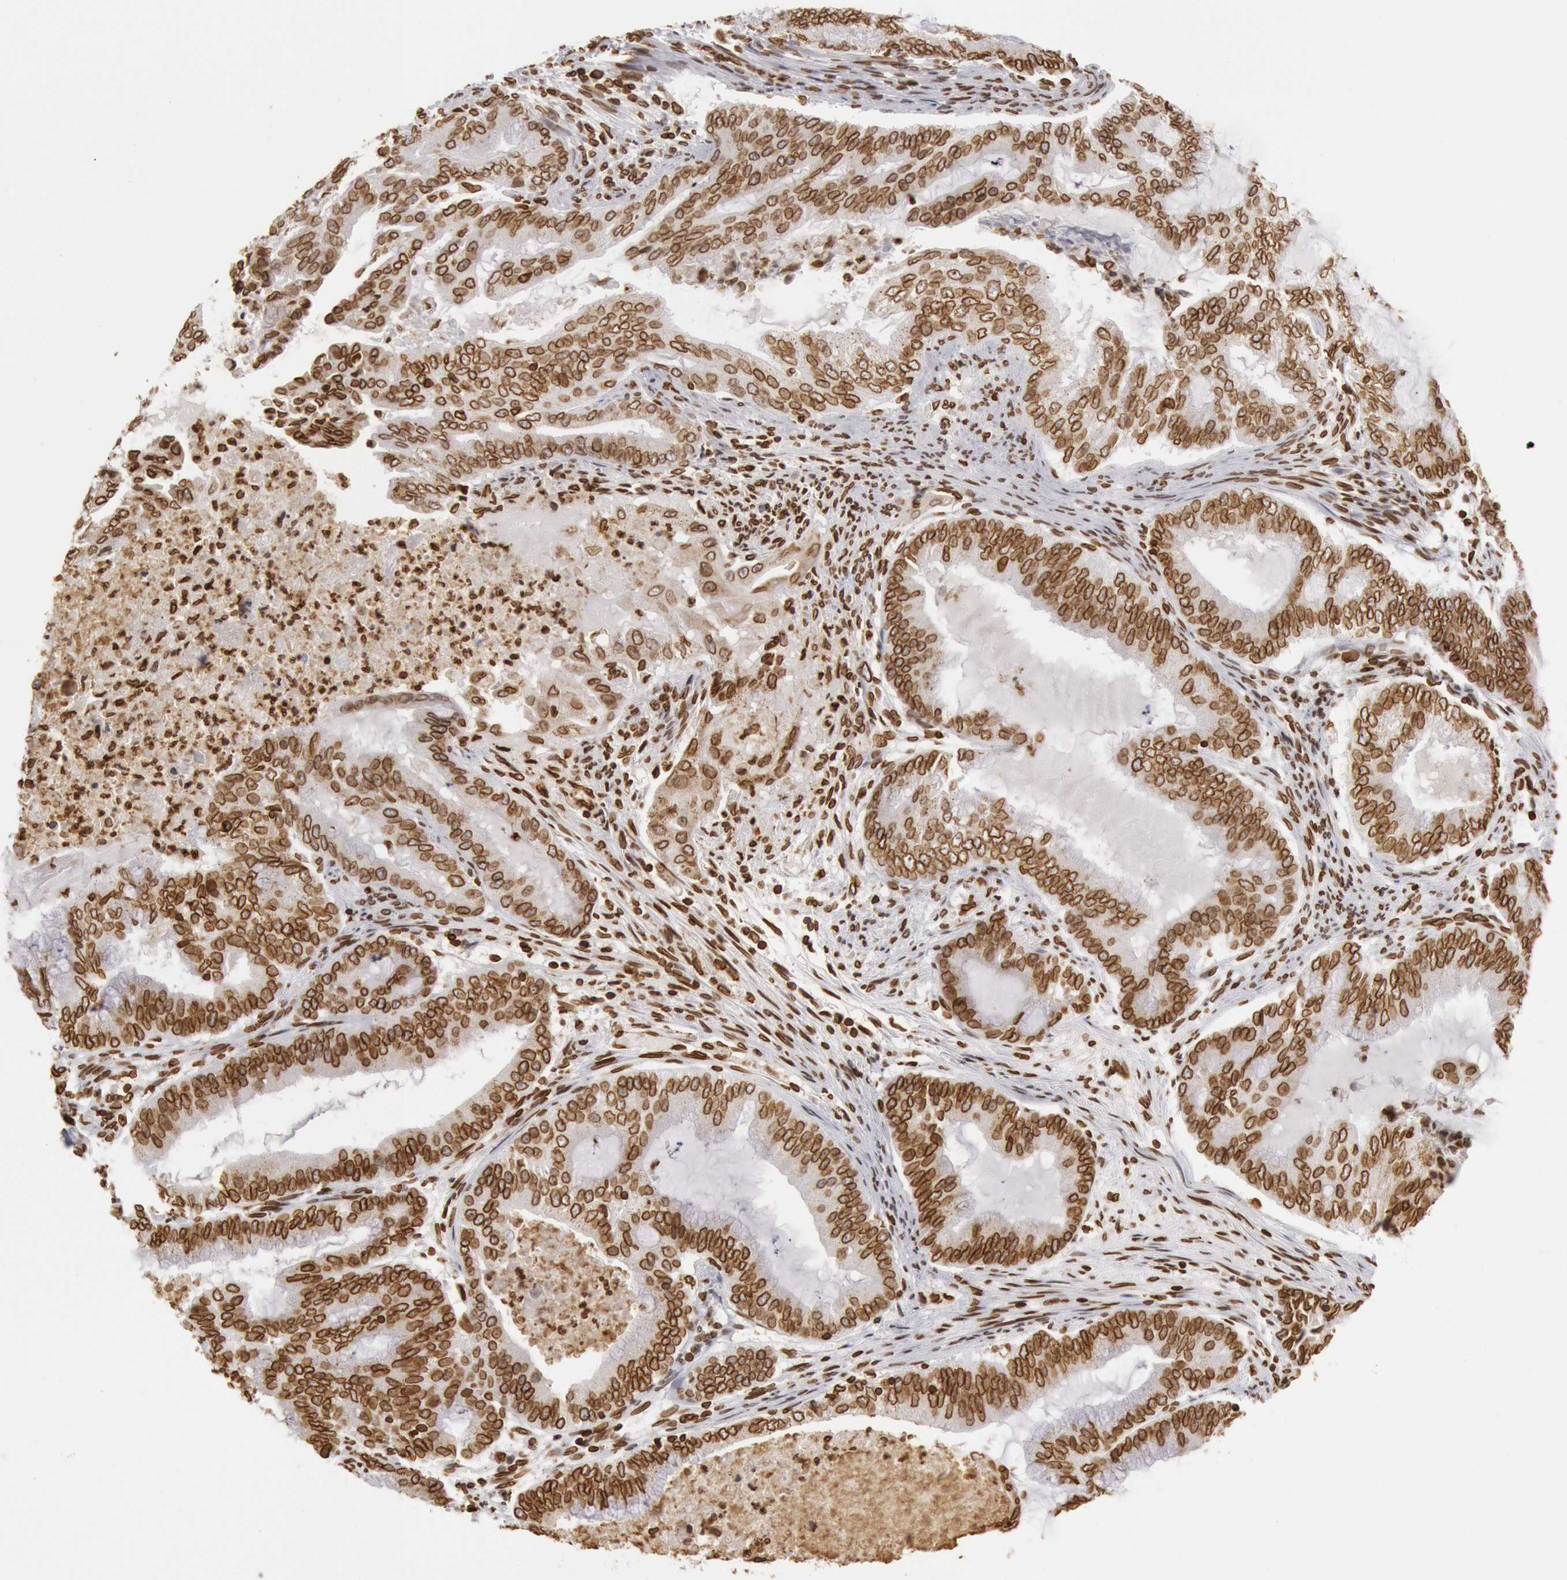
{"staining": {"intensity": "strong", "quantity": ">75%", "location": "cytoplasmic/membranous,nuclear"}, "tissue": "endometrial cancer", "cell_type": "Tumor cells", "image_type": "cancer", "snomed": [{"axis": "morphology", "description": "Adenocarcinoma, NOS"}, {"axis": "topography", "description": "Endometrium"}], "caption": "Protein staining of adenocarcinoma (endometrial) tissue reveals strong cytoplasmic/membranous and nuclear expression in about >75% of tumor cells.", "gene": "SUN2", "patient": {"sex": "female", "age": 63}}